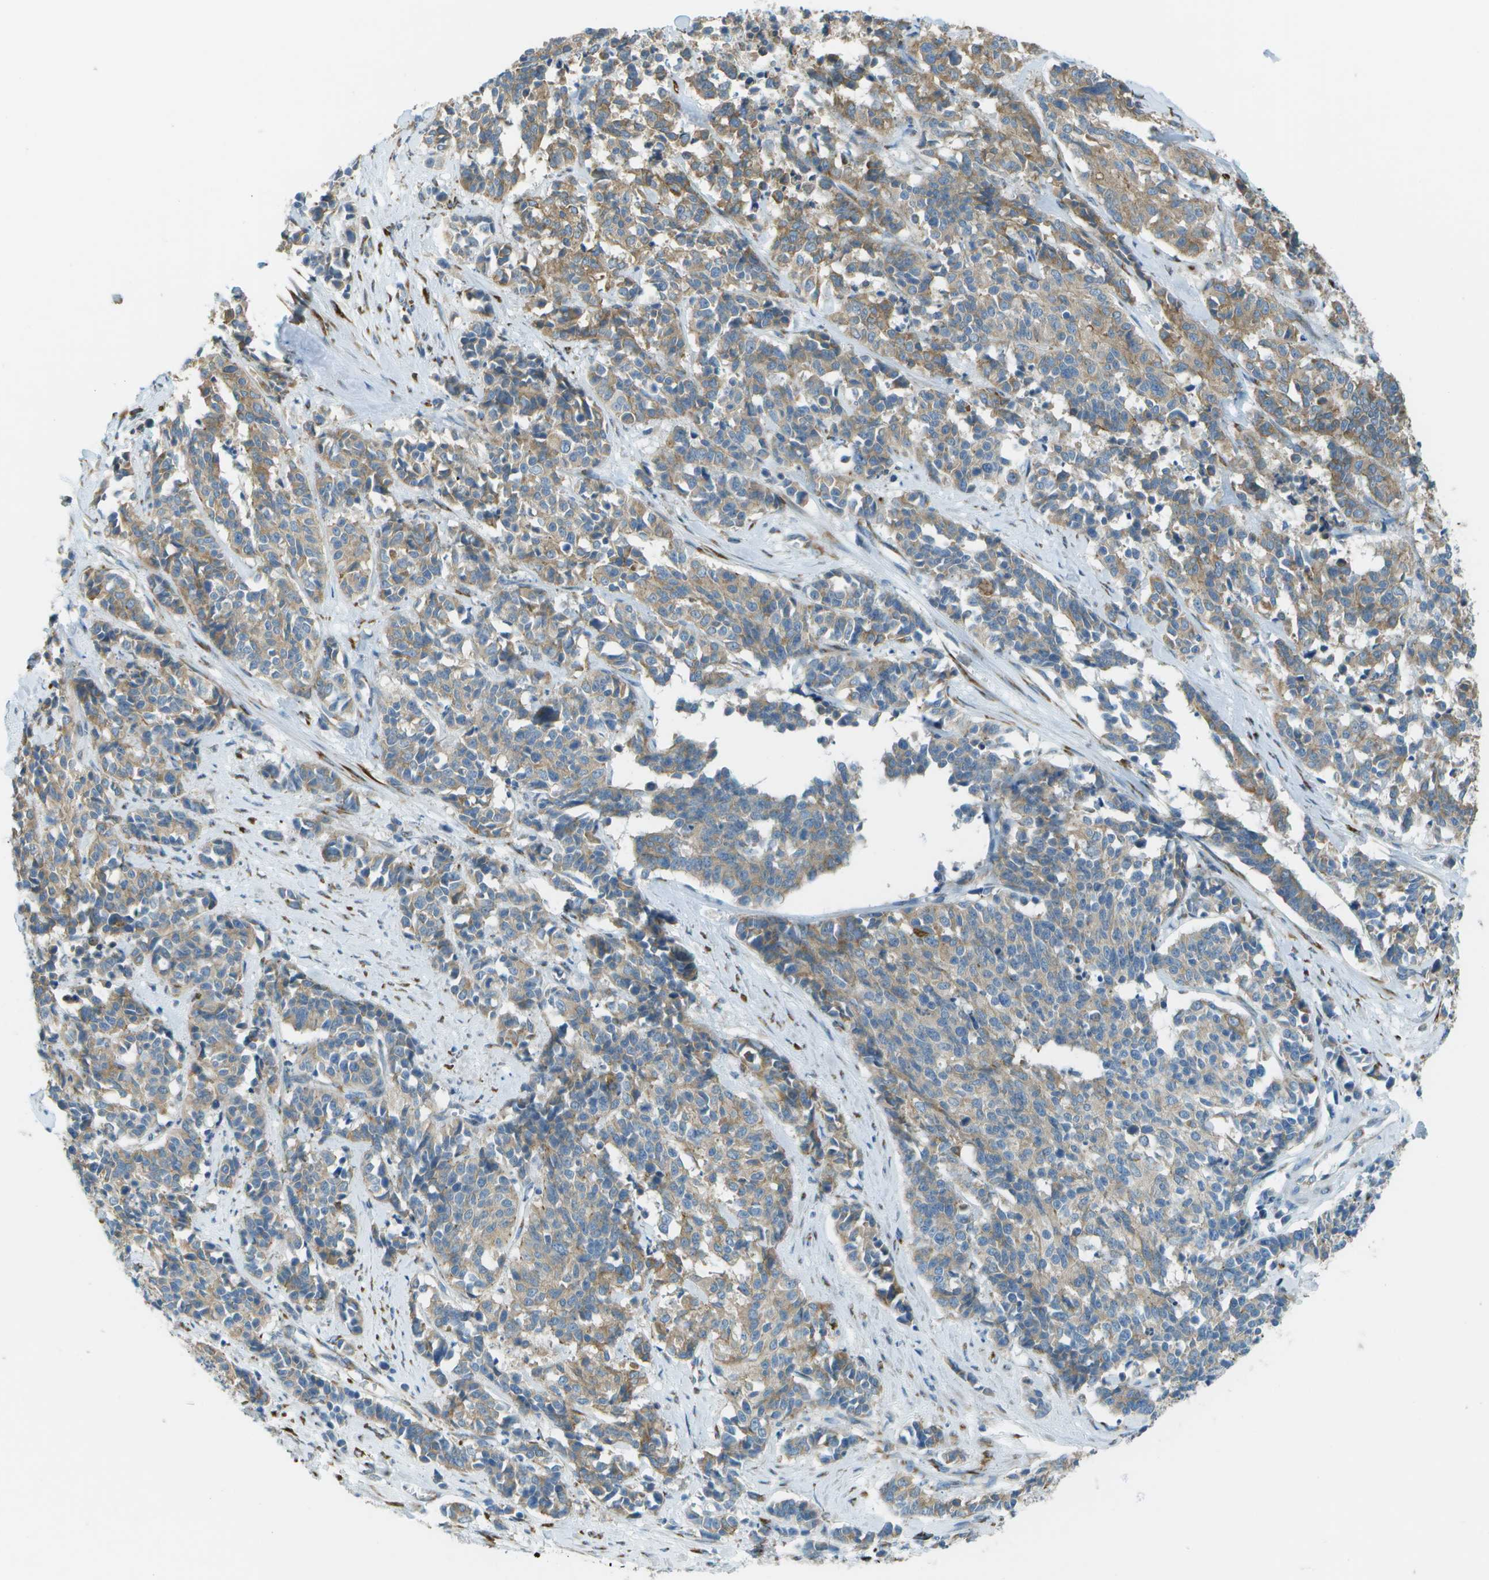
{"staining": {"intensity": "moderate", "quantity": ">75%", "location": "cytoplasmic/membranous"}, "tissue": "cervical cancer", "cell_type": "Tumor cells", "image_type": "cancer", "snomed": [{"axis": "morphology", "description": "Squamous cell carcinoma, NOS"}, {"axis": "topography", "description": "Cervix"}], "caption": "Human cervical cancer (squamous cell carcinoma) stained with a protein marker exhibits moderate staining in tumor cells.", "gene": "KCTD3", "patient": {"sex": "female", "age": 35}}